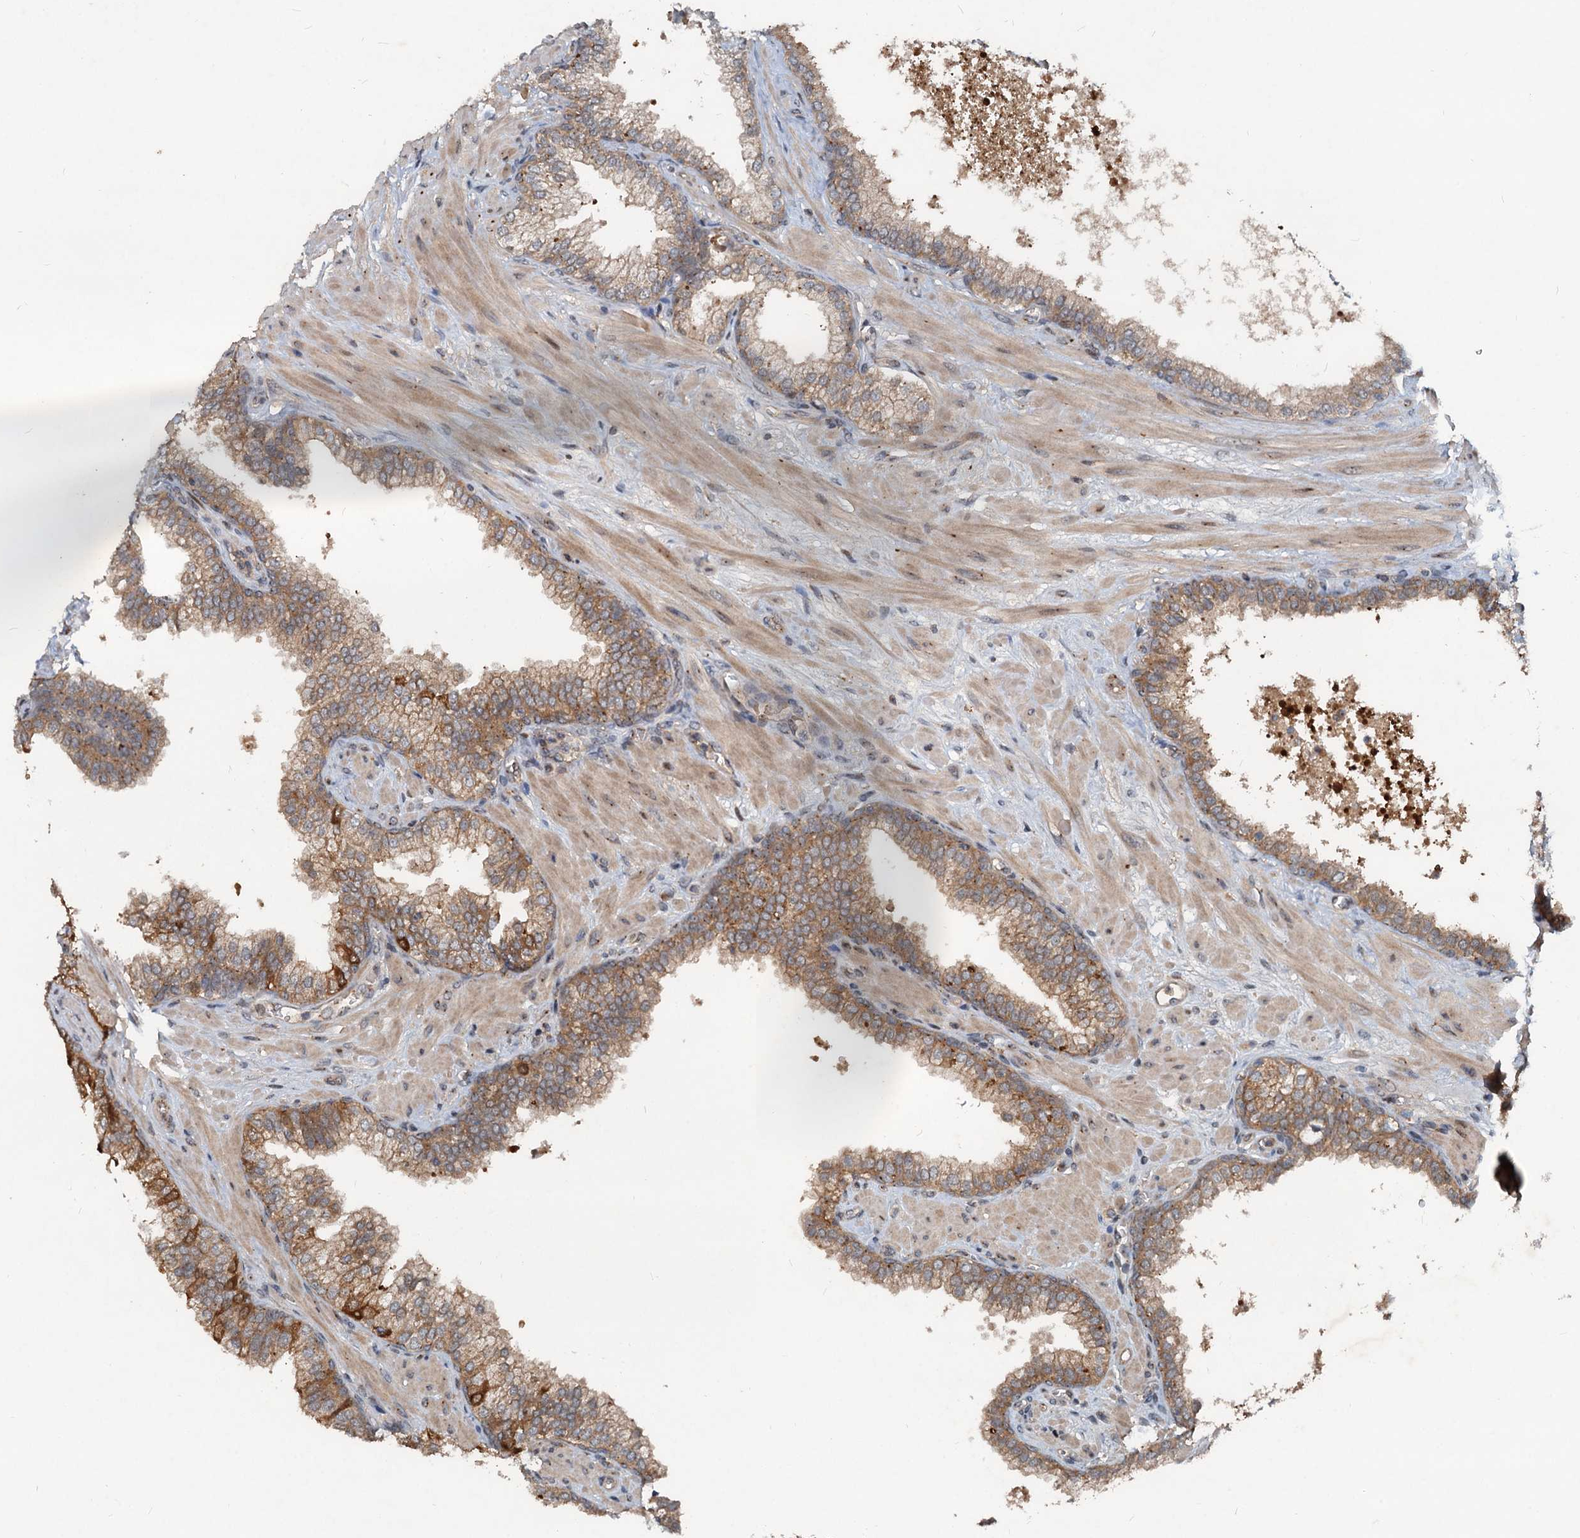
{"staining": {"intensity": "moderate", "quantity": ">75%", "location": "cytoplasmic/membranous"}, "tissue": "prostate", "cell_type": "Glandular cells", "image_type": "normal", "snomed": [{"axis": "morphology", "description": "Normal tissue, NOS"}, {"axis": "topography", "description": "Prostate"}], "caption": "A high-resolution micrograph shows immunohistochemistry staining of normal prostate, which demonstrates moderate cytoplasmic/membranous expression in approximately >75% of glandular cells.", "gene": "CEP68", "patient": {"sex": "male", "age": 60}}